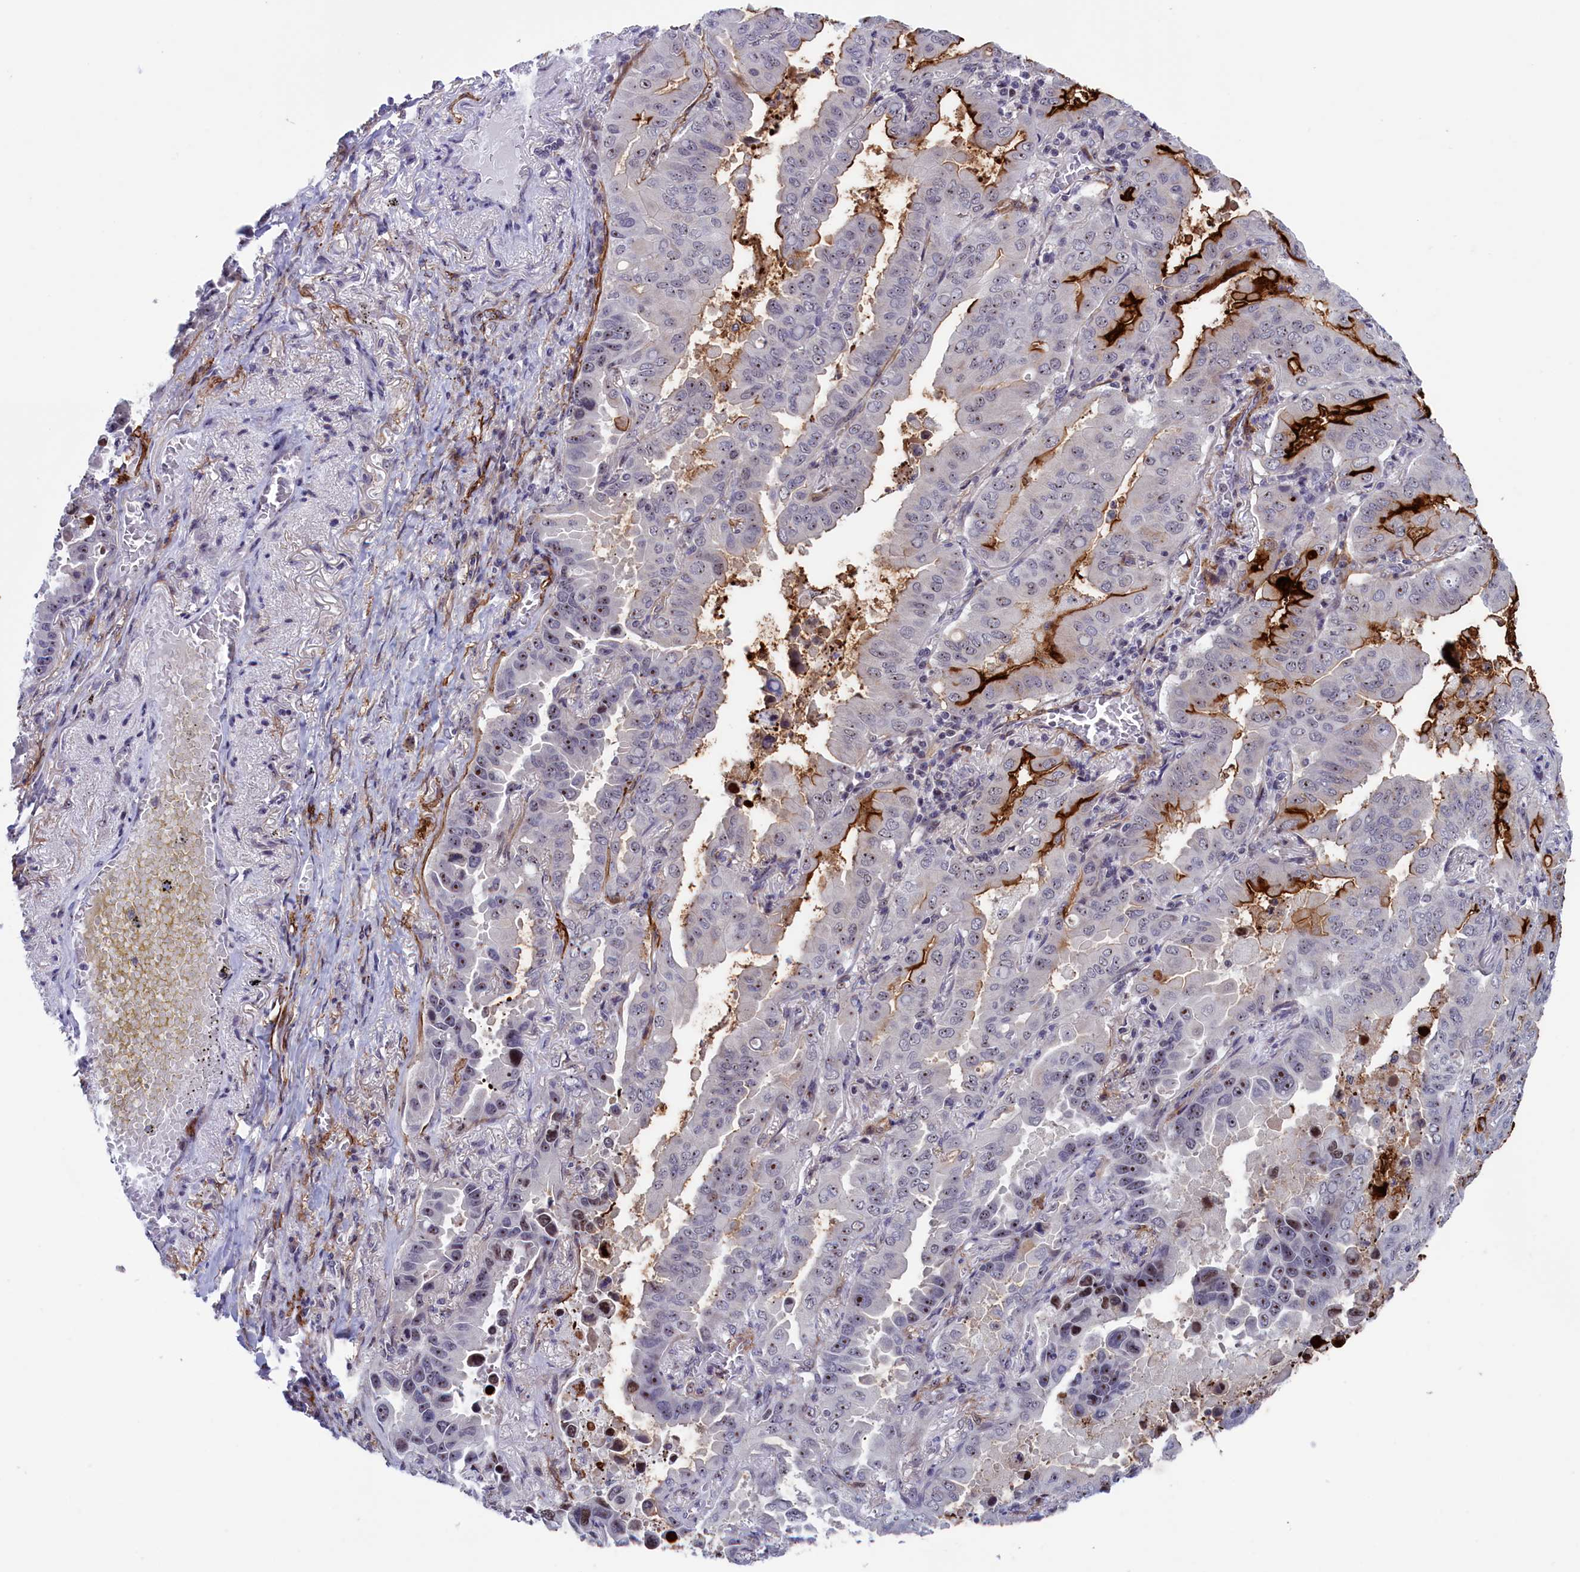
{"staining": {"intensity": "strong", "quantity": "25%-75%", "location": "cytoplasmic/membranous"}, "tissue": "lung cancer", "cell_type": "Tumor cells", "image_type": "cancer", "snomed": [{"axis": "morphology", "description": "Adenocarcinoma, NOS"}, {"axis": "topography", "description": "Lung"}], "caption": "Lung cancer (adenocarcinoma) stained with a protein marker displays strong staining in tumor cells.", "gene": "PPAN", "patient": {"sex": "male", "age": 64}}